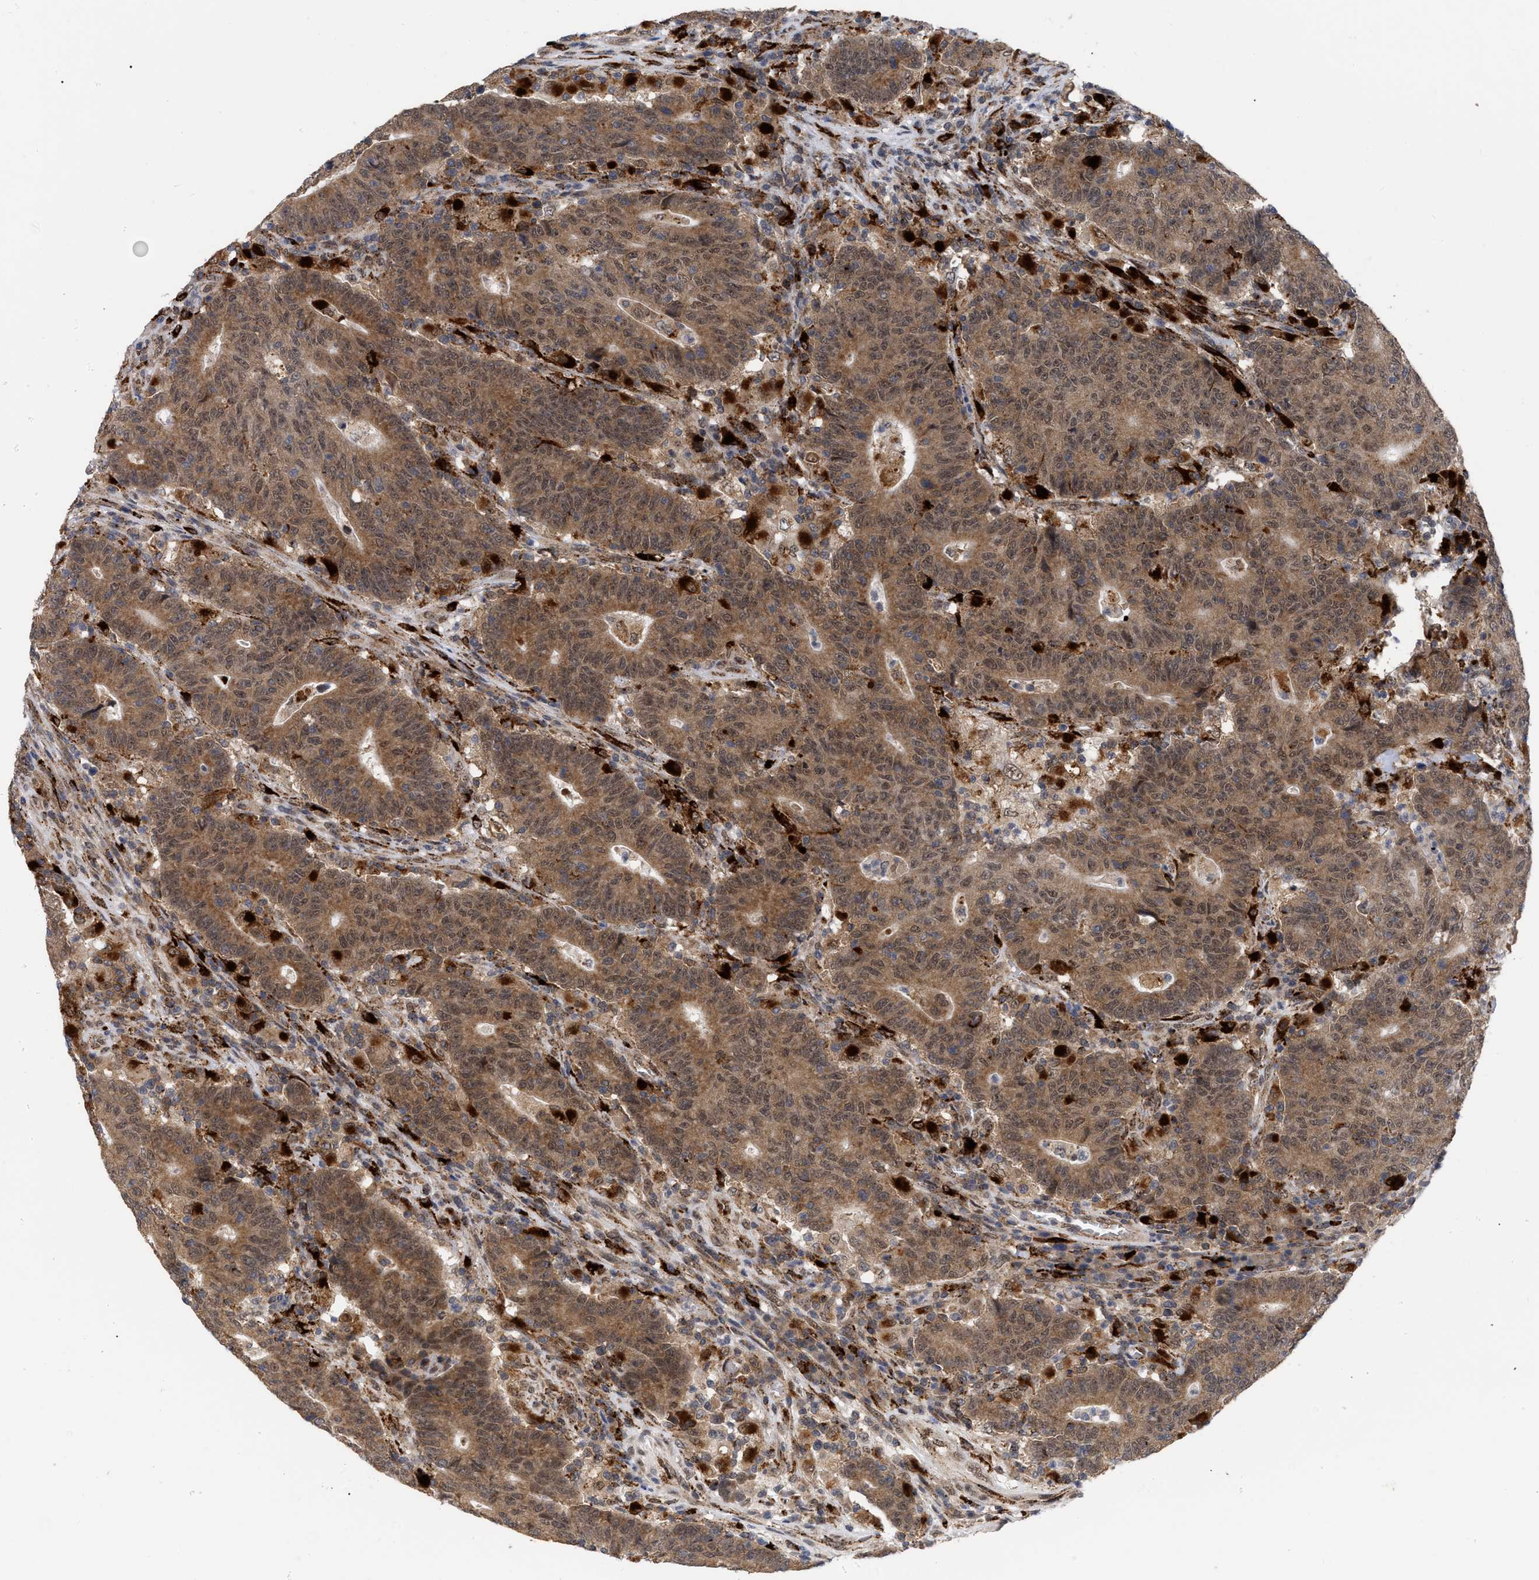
{"staining": {"intensity": "moderate", "quantity": ">75%", "location": "cytoplasmic/membranous,nuclear"}, "tissue": "colorectal cancer", "cell_type": "Tumor cells", "image_type": "cancer", "snomed": [{"axis": "morphology", "description": "Normal tissue, NOS"}, {"axis": "morphology", "description": "Adenocarcinoma, NOS"}, {"axis": "topography", "description": "Colon"}], "caption": "Immunohistochemical staining of human adenocarcinoma (colorectal) reveals moderate cytoplasmic/membranous and nuclear protein expression in about >75% of tumor cells. (DAB (3,3'-diaminobenzidine) IHC with brightfield microscopy, high magnification).", "gene": "UPF1", "patient": {"sex": "female", "age": 75}}